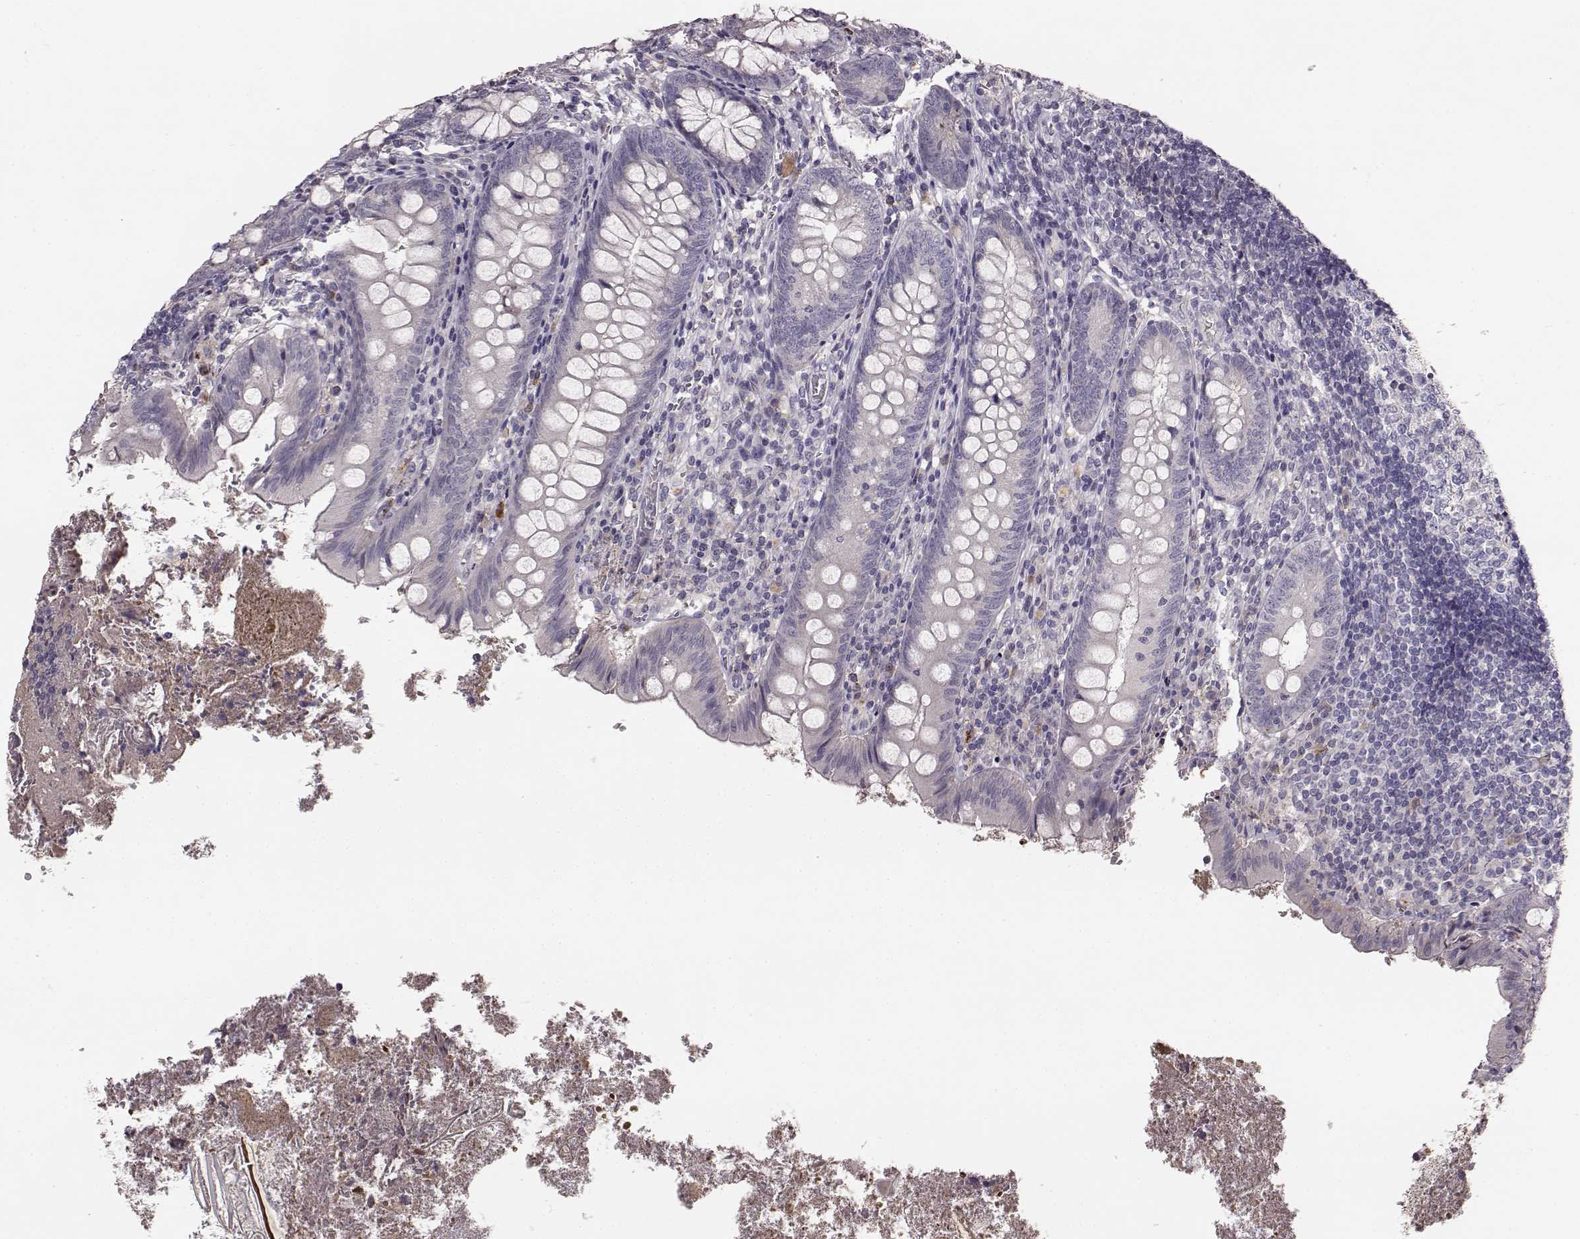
{"staining": {"intensity": "negative", "quantity": "none", "location": "none"}, "tissue": "appendix", "cell_type": "Glandular cells", "image_type": "normal", "snomed": [{"axis": "morphology", "description": "Normal tissue, NOS"}, {"axis": "topography", "description": "Appendix"}], "caption": "An IHC image of unremarkable appendix is shown. There is no staining in glandular cells of appendix.", "gene": "YJEFN3", "patient": {"sex": "female", "age": 23}}